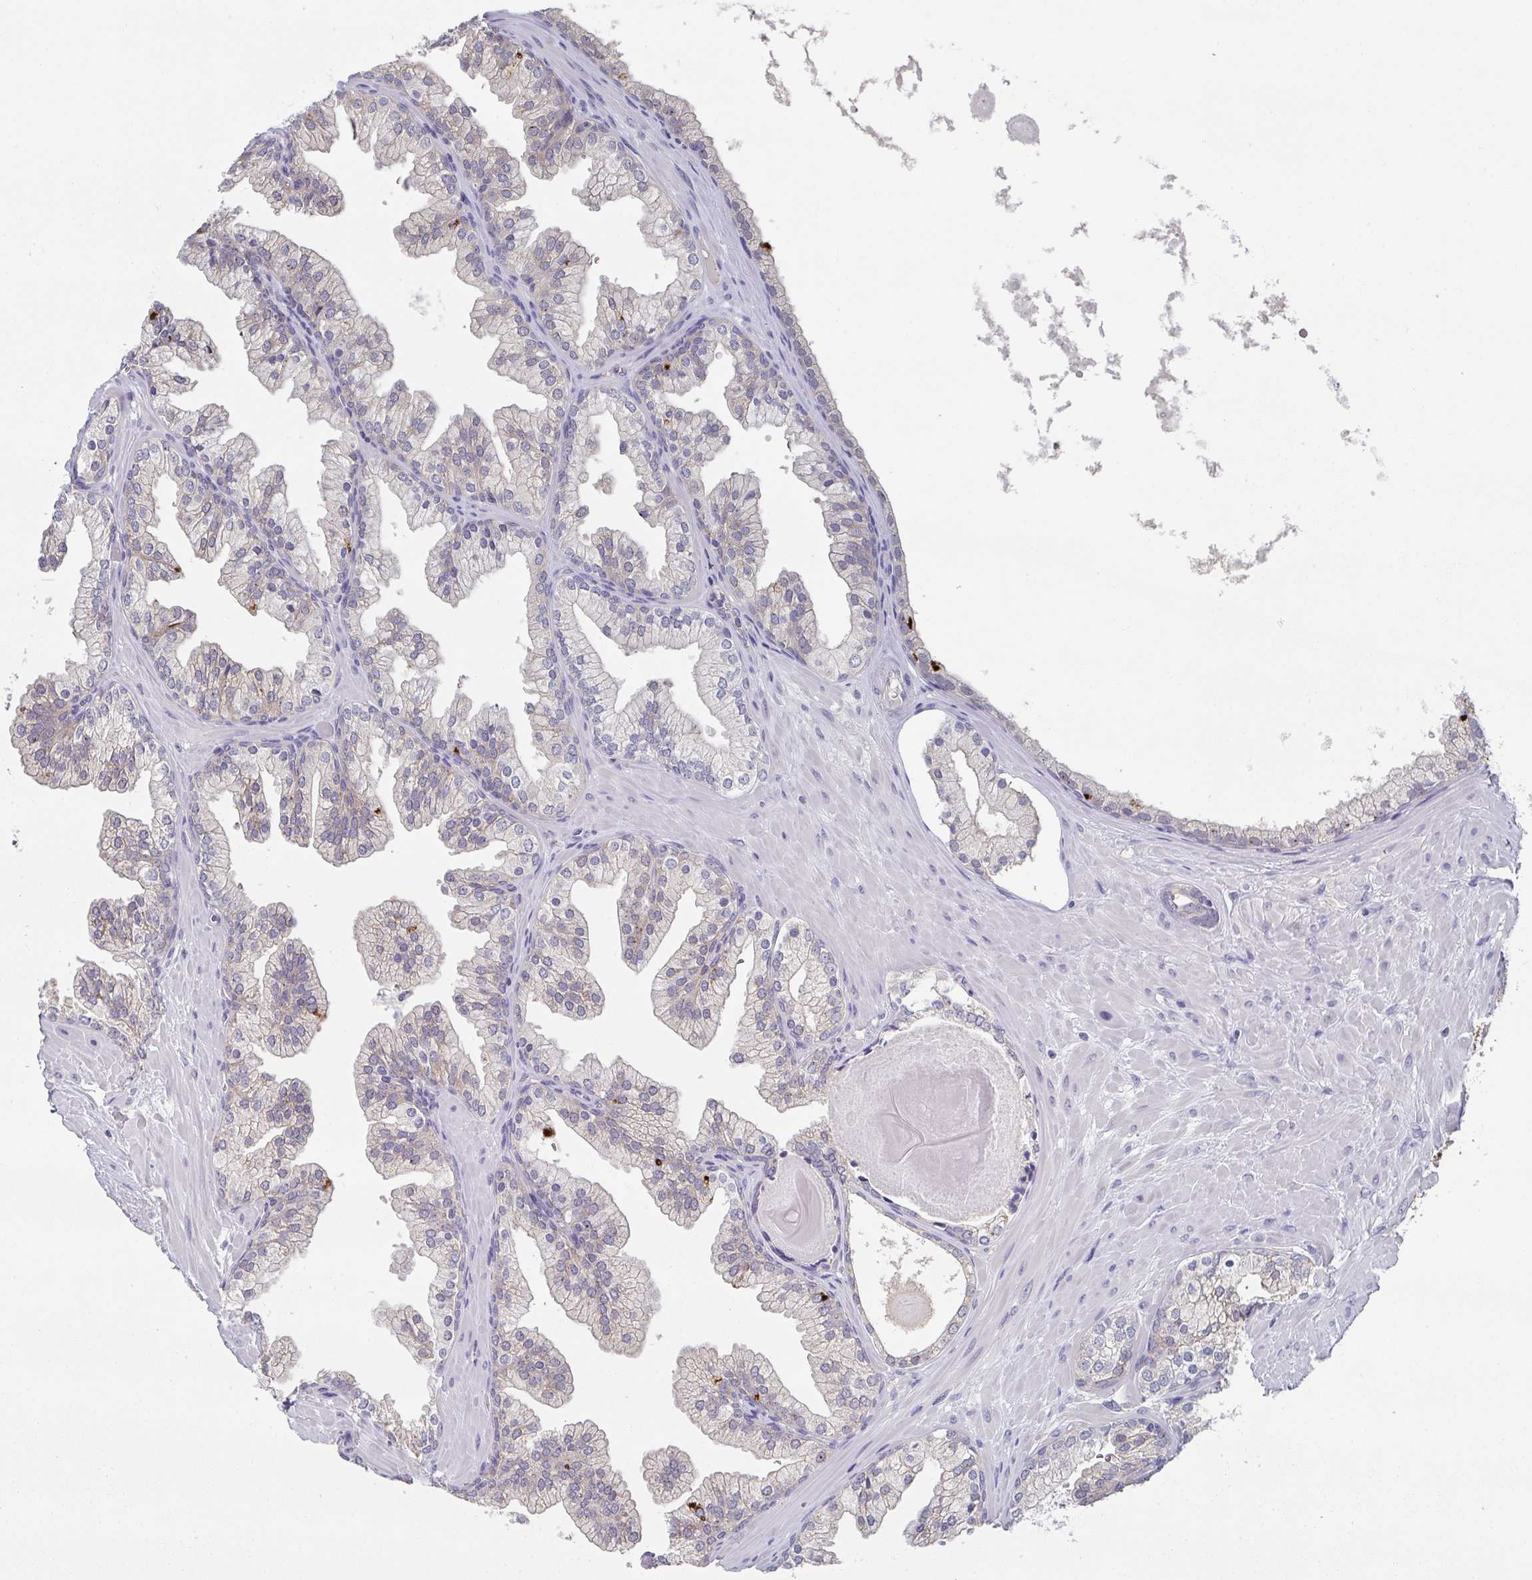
{"staining": {"intensity": "weak", "quantity": "<25%", "location": "cytoplasmic/membranous"}, "tissue": "prostate", "cell_type": "Glandular cells", "image_type": "normal", "snomed": [{"axis": "morphology", "description": "Normal tissue, NOS"}, {"axis": "topography", "description": "Prostate"}, {"axis": "topography", "description": "Peripheral nerve tissue"}], "caption": "This is an immunohistochemistry image of benign prostate. There is no expression in glandular cells.", "gene": "CHMP5", "patient": {"sex": "male", "age": 61}}